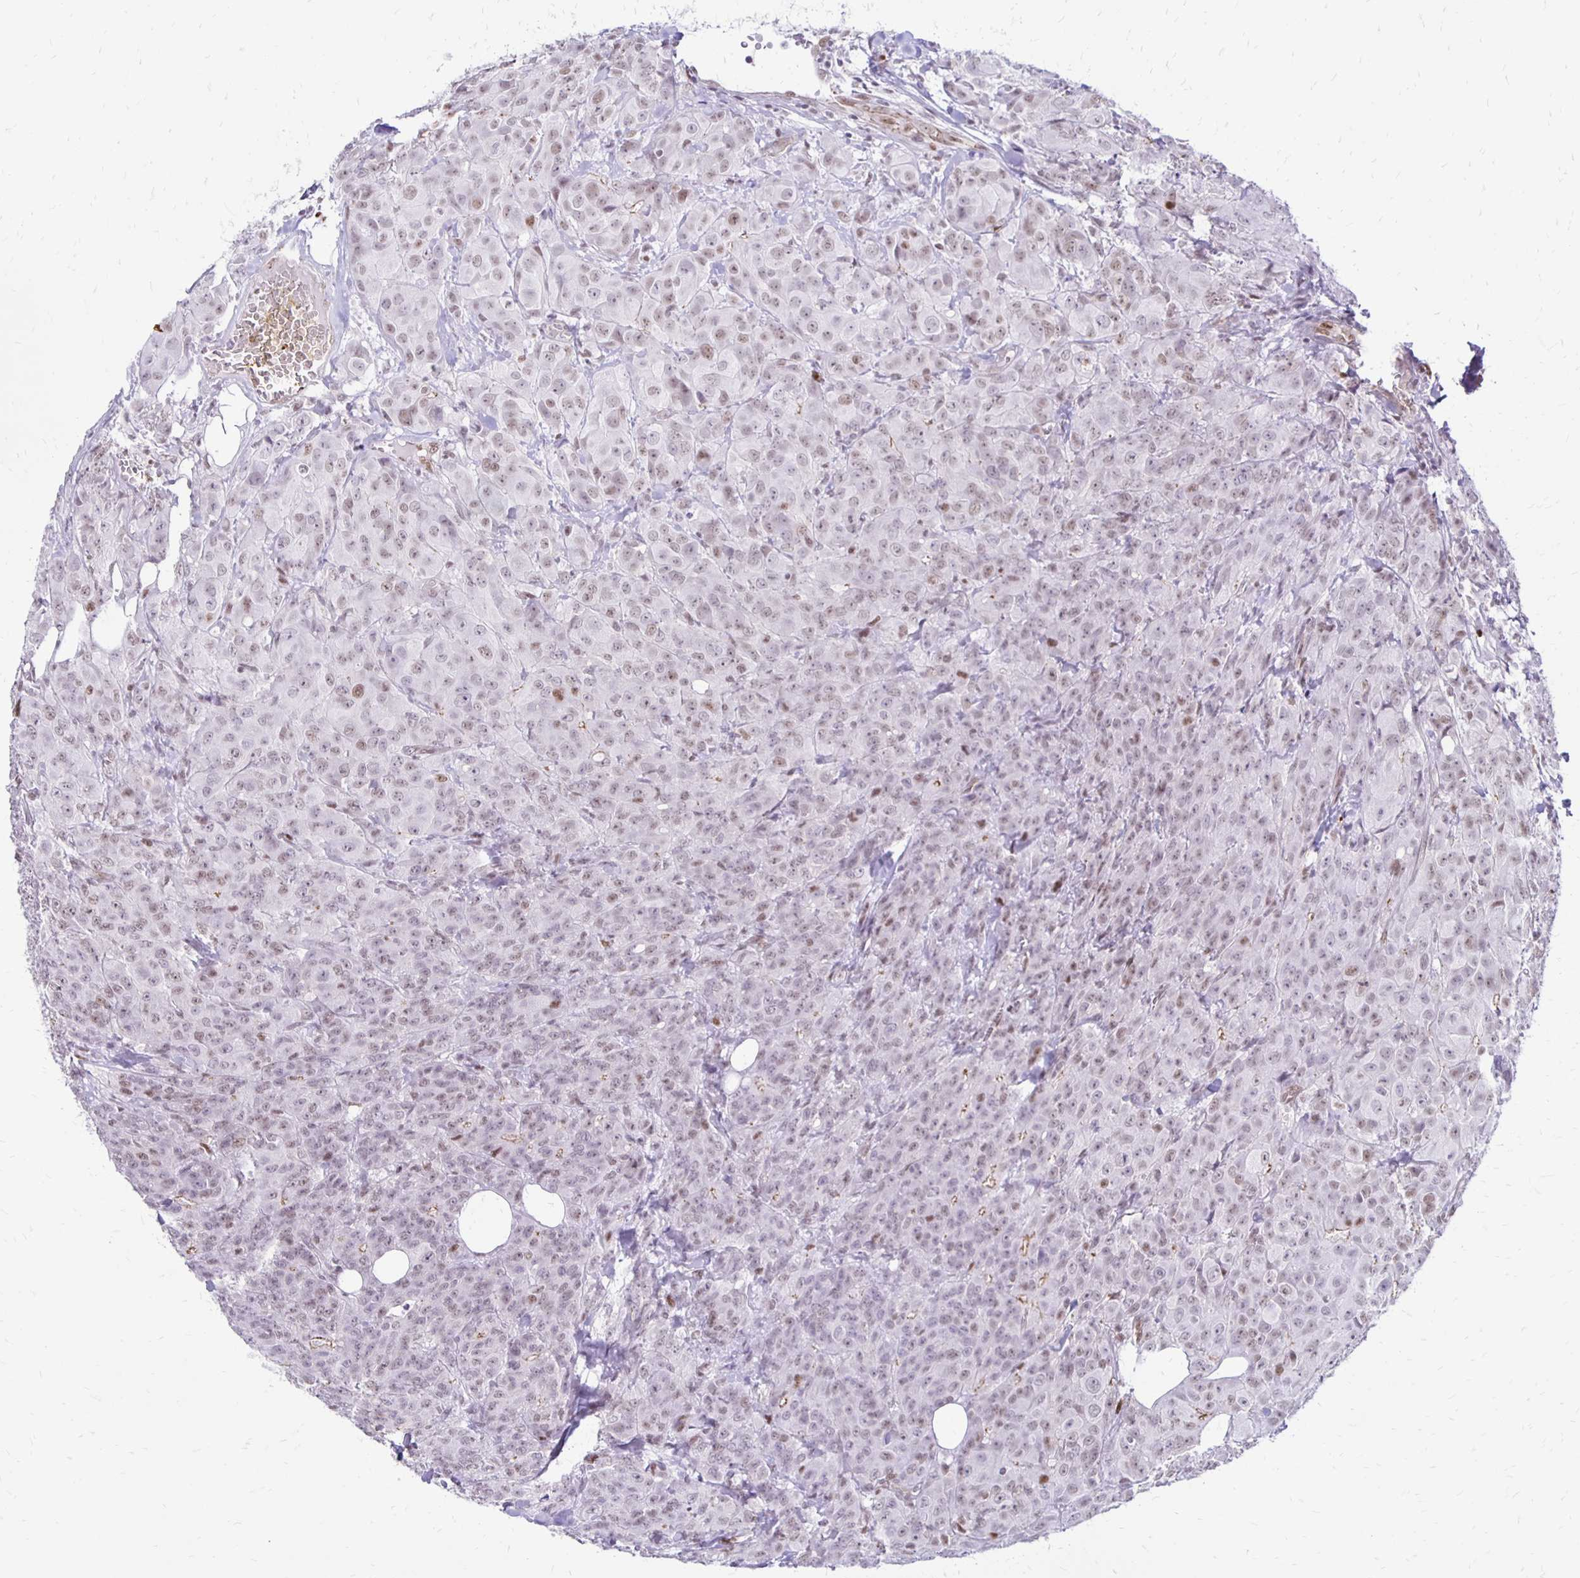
{"staining": {"intensity": "weak", "quantity": "<25%", "location": "nuclear"}, "tissue": "breast cancer", "cell_type": "Tumor cells", "image_type": "cancer", "snomed": [{"axis": "morphology", "description": "Normal tissue, NOS"}, {"axis": "morphology", "description": "Duct carcinoma"}, {"axis": "topography", "description": "Breast"}], "caption": "Photomicrograph shows no significant protein staining in tumor cells of invasive ductal carcinoma (breast).", "gene": "DDB2", "patient": {"sex": "female", "age": 43}}